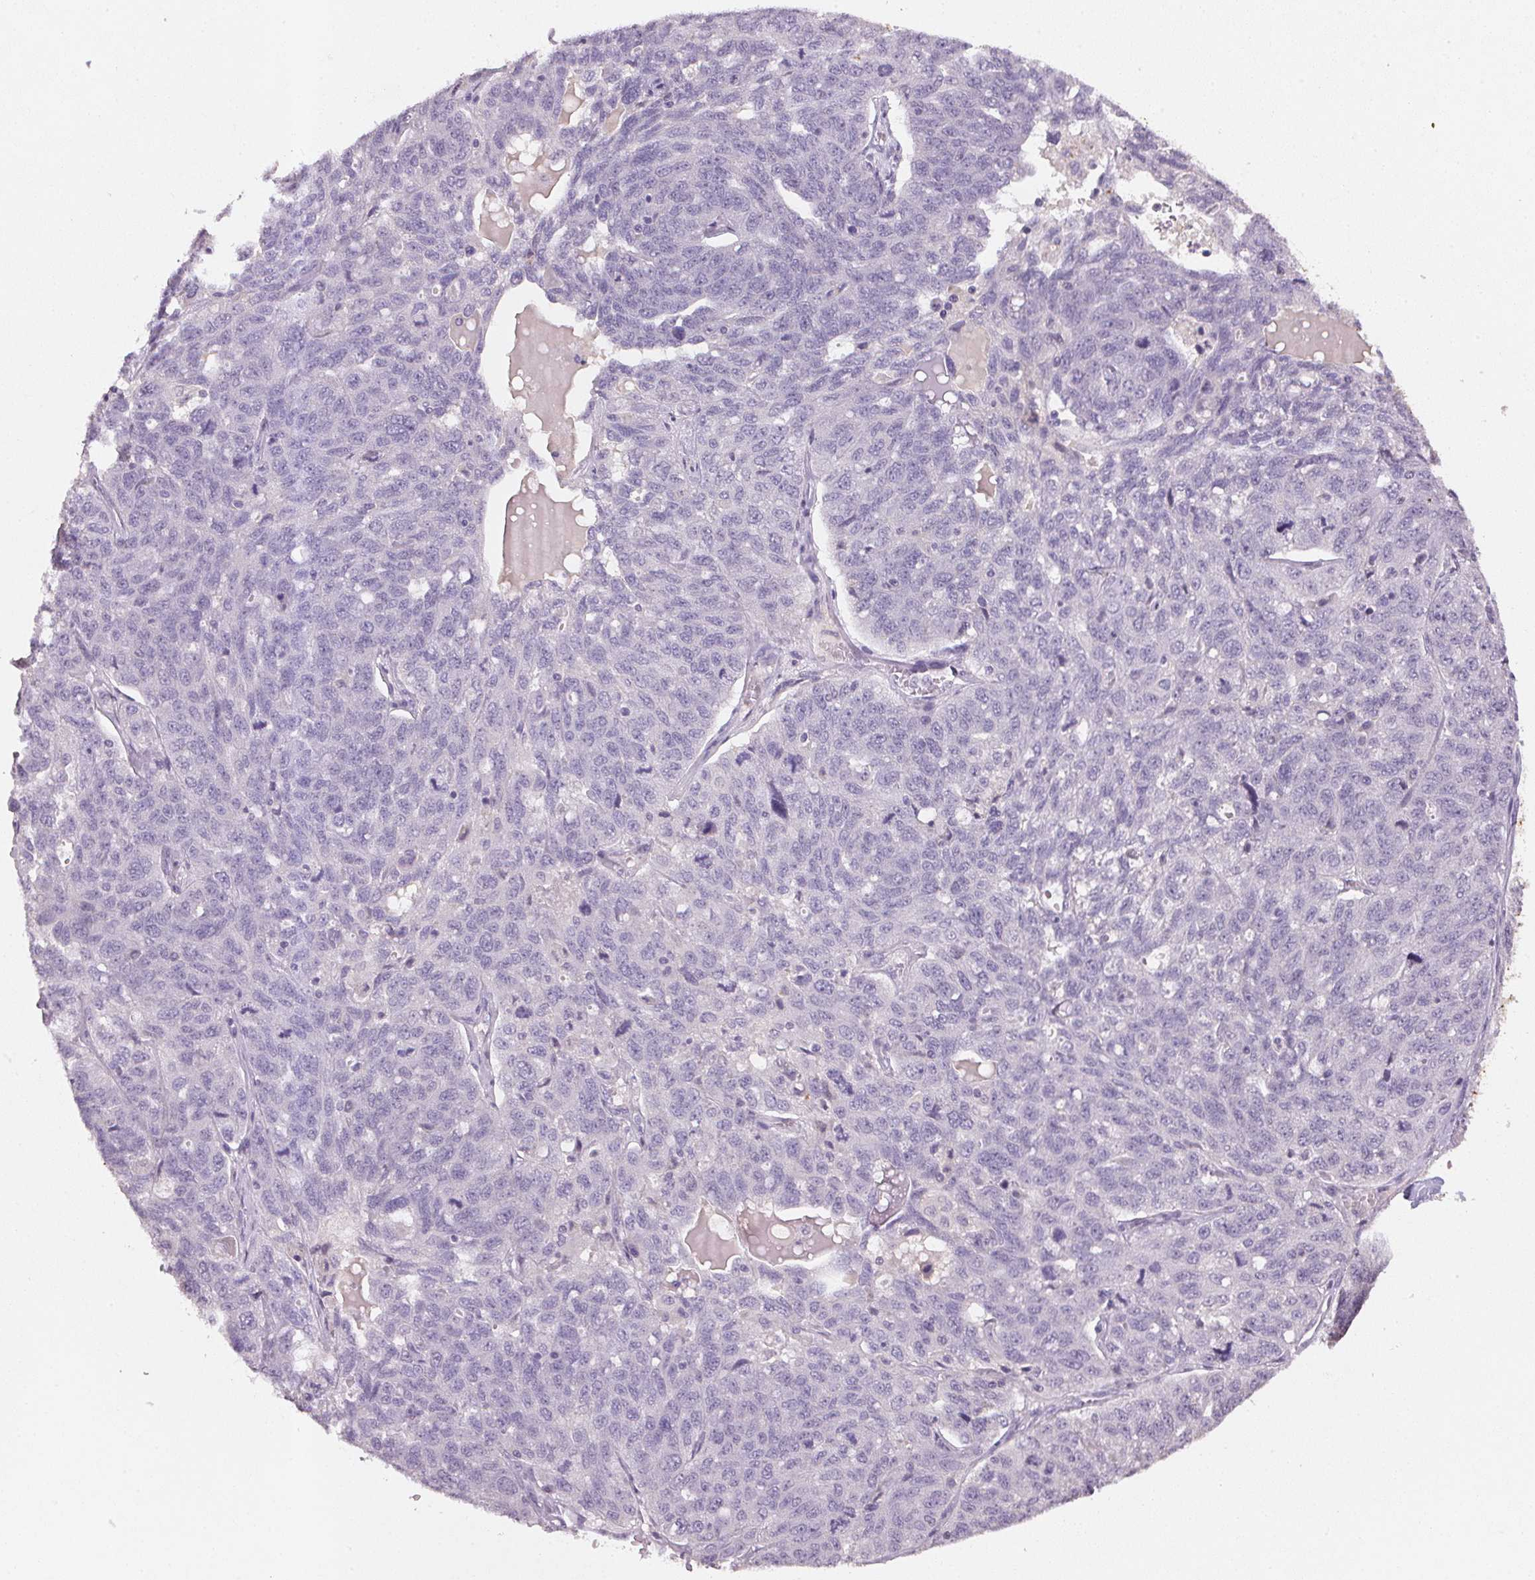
{"staining": {"intensity": "negative", "quantity": "none", "location": "none"}, "tissue": "ovarian cancer", "cell_type": "Tumor cells", "image_type": "cancer", "snomed": [{"axis": "morphology", "description": "Cystadenocarcinoma, serous, NOS"}, {"axis": "topography", "description": "Ovary"}], "caption": "A high-resolution histopathology image shows immunohistochemistry staining of serous cystadenocarcinoma (ovarian), which exhibits no significant expression in tumor cells. (DAB (3,3'-diaminobenzidine) IHC with hematoxylin counter stain).", "gene": "CXCL5", "patient": {"sex": "female", "age": 71}}